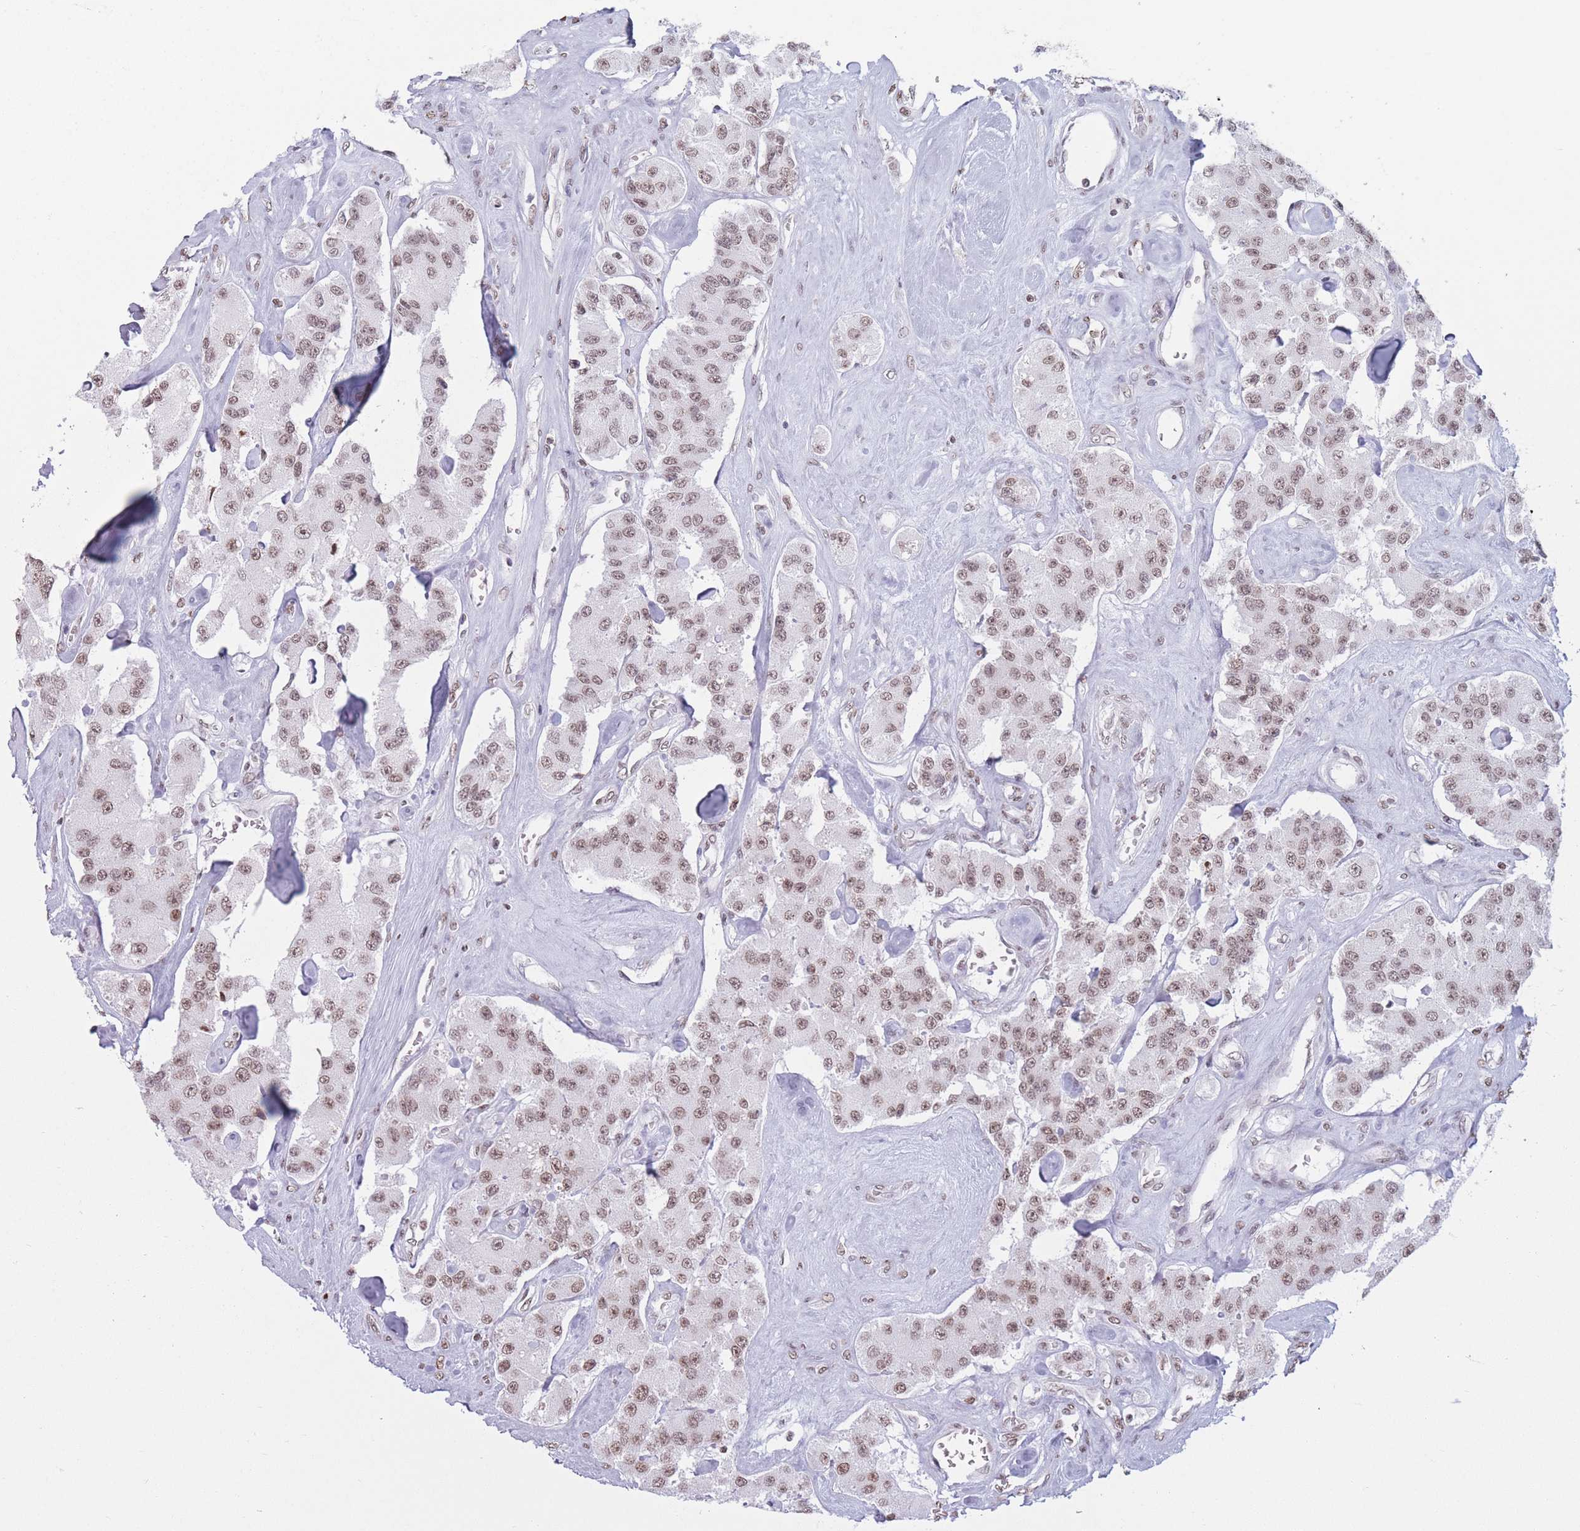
{"staining": {"intensity": "moderate", "quantity": ">75%", "location": "nuclear"}, "tissue": "carcinoid", "cell_type": "Tumor cells", "image_type": "cancer", "snomed": [{"axis": "morphology", "description": "Carcinoid, malignant, NOS"}, {"axis": "topography", "description": "Pancreas"}], "caption": "Tumor cells display medium levels of moderate nuclear staining in approximately >75% of cells in human carcinoid (malignant). Immunohistochemistry (ihc) stains the protein in brown and the nuclei are stained blue.", "gene": "RYK", "patient": {"sex": "male", "age": 41}}